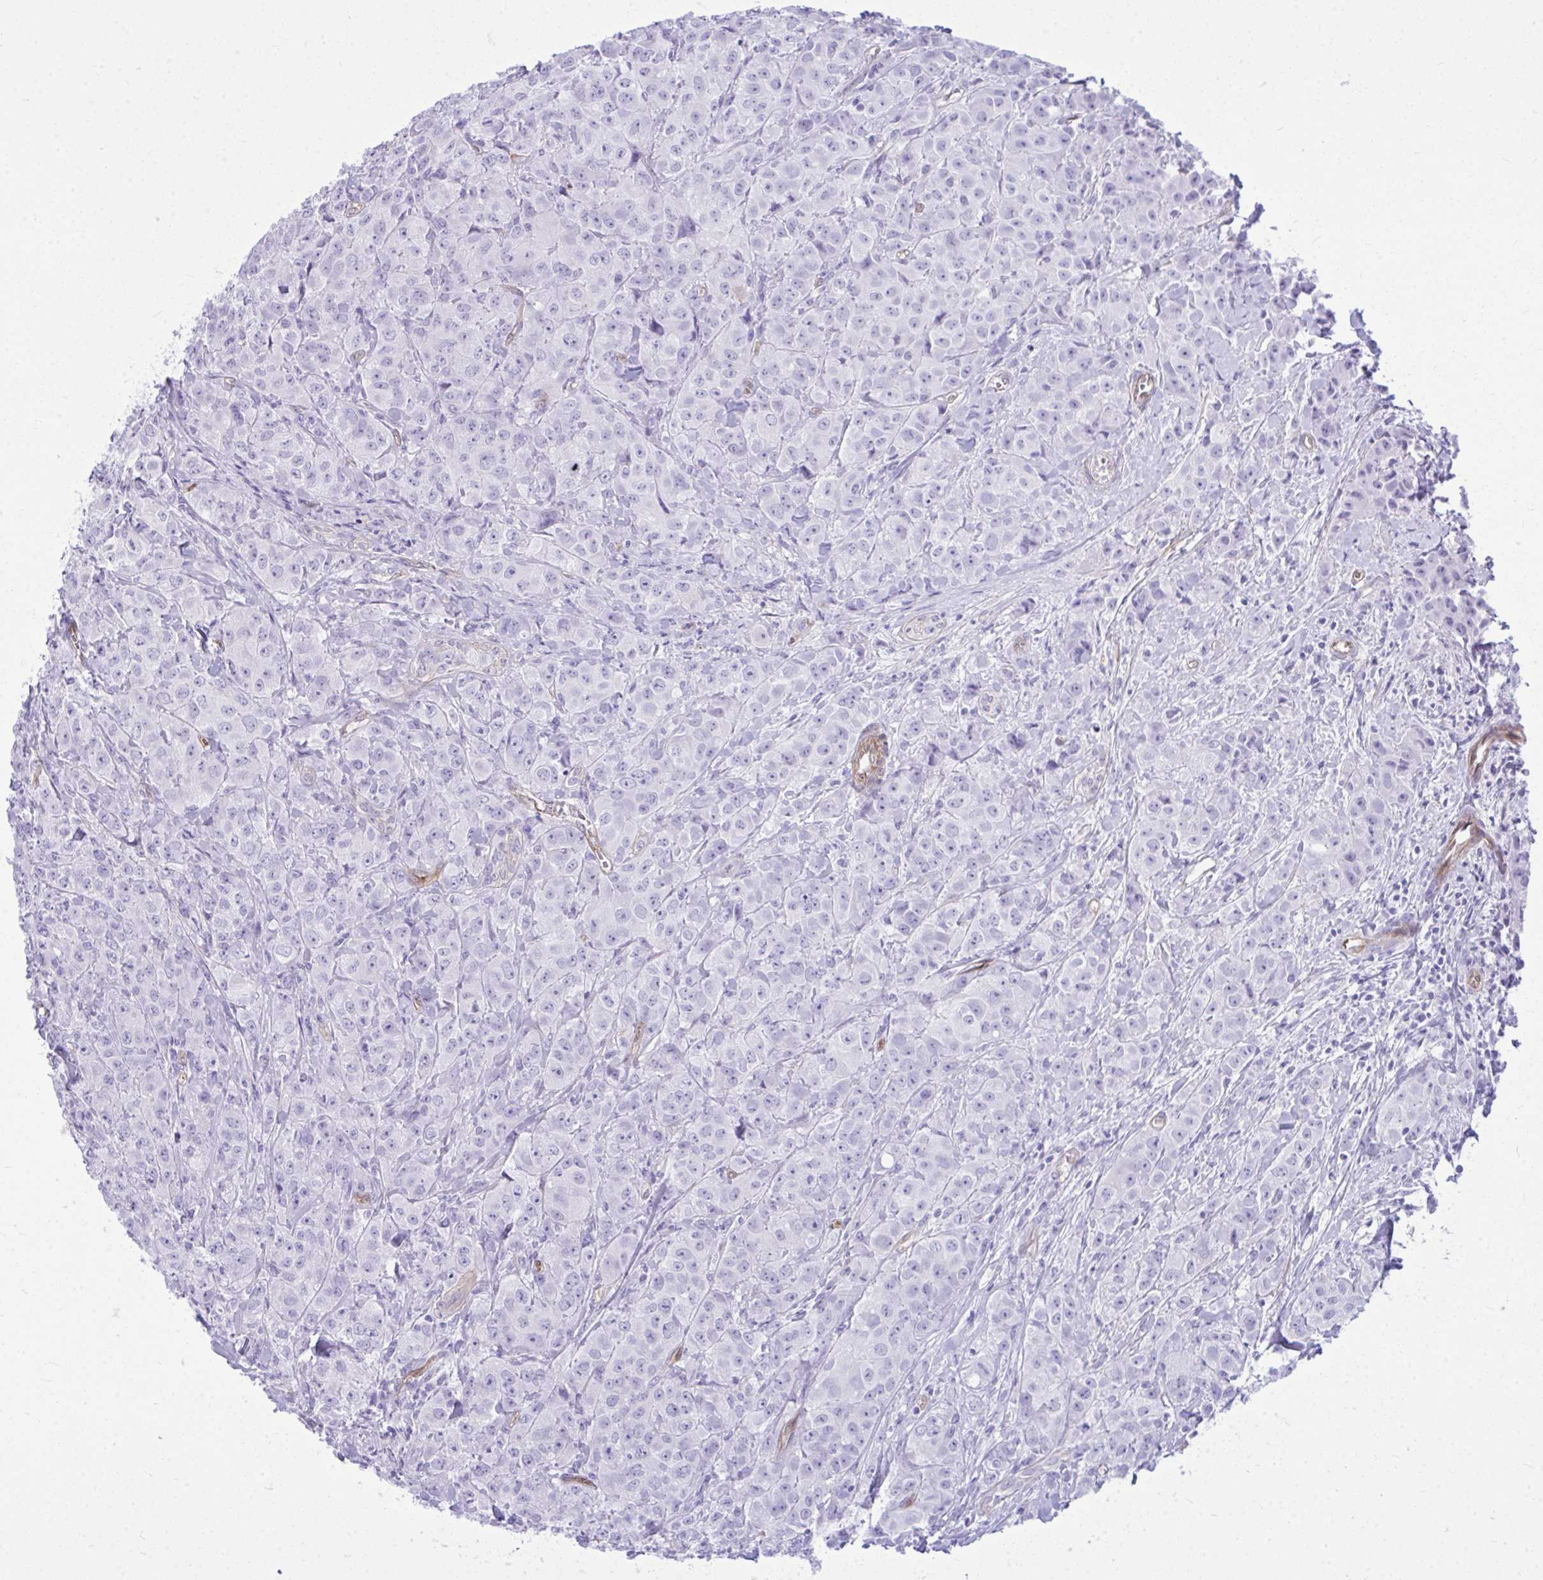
{"staining": {"intensity": "negative", "quantity": "none", "location": "none"}, "tissue": "breast cancer", "cell_type": "Tumor cells", "image_type": "cancer", "snomed": [{"axis": "morphology", "description": "Normal tissue, NOS"}, {"axis": "morphology", "description": "Duct carcinoma"}, {"axis": "topography", "description": "Breast"}], "caption": "Tumor cells are negative for brown protein staining in breast cancer.", "gene": "LIMS2", "patient": {"sex": "female", "age": 43}}